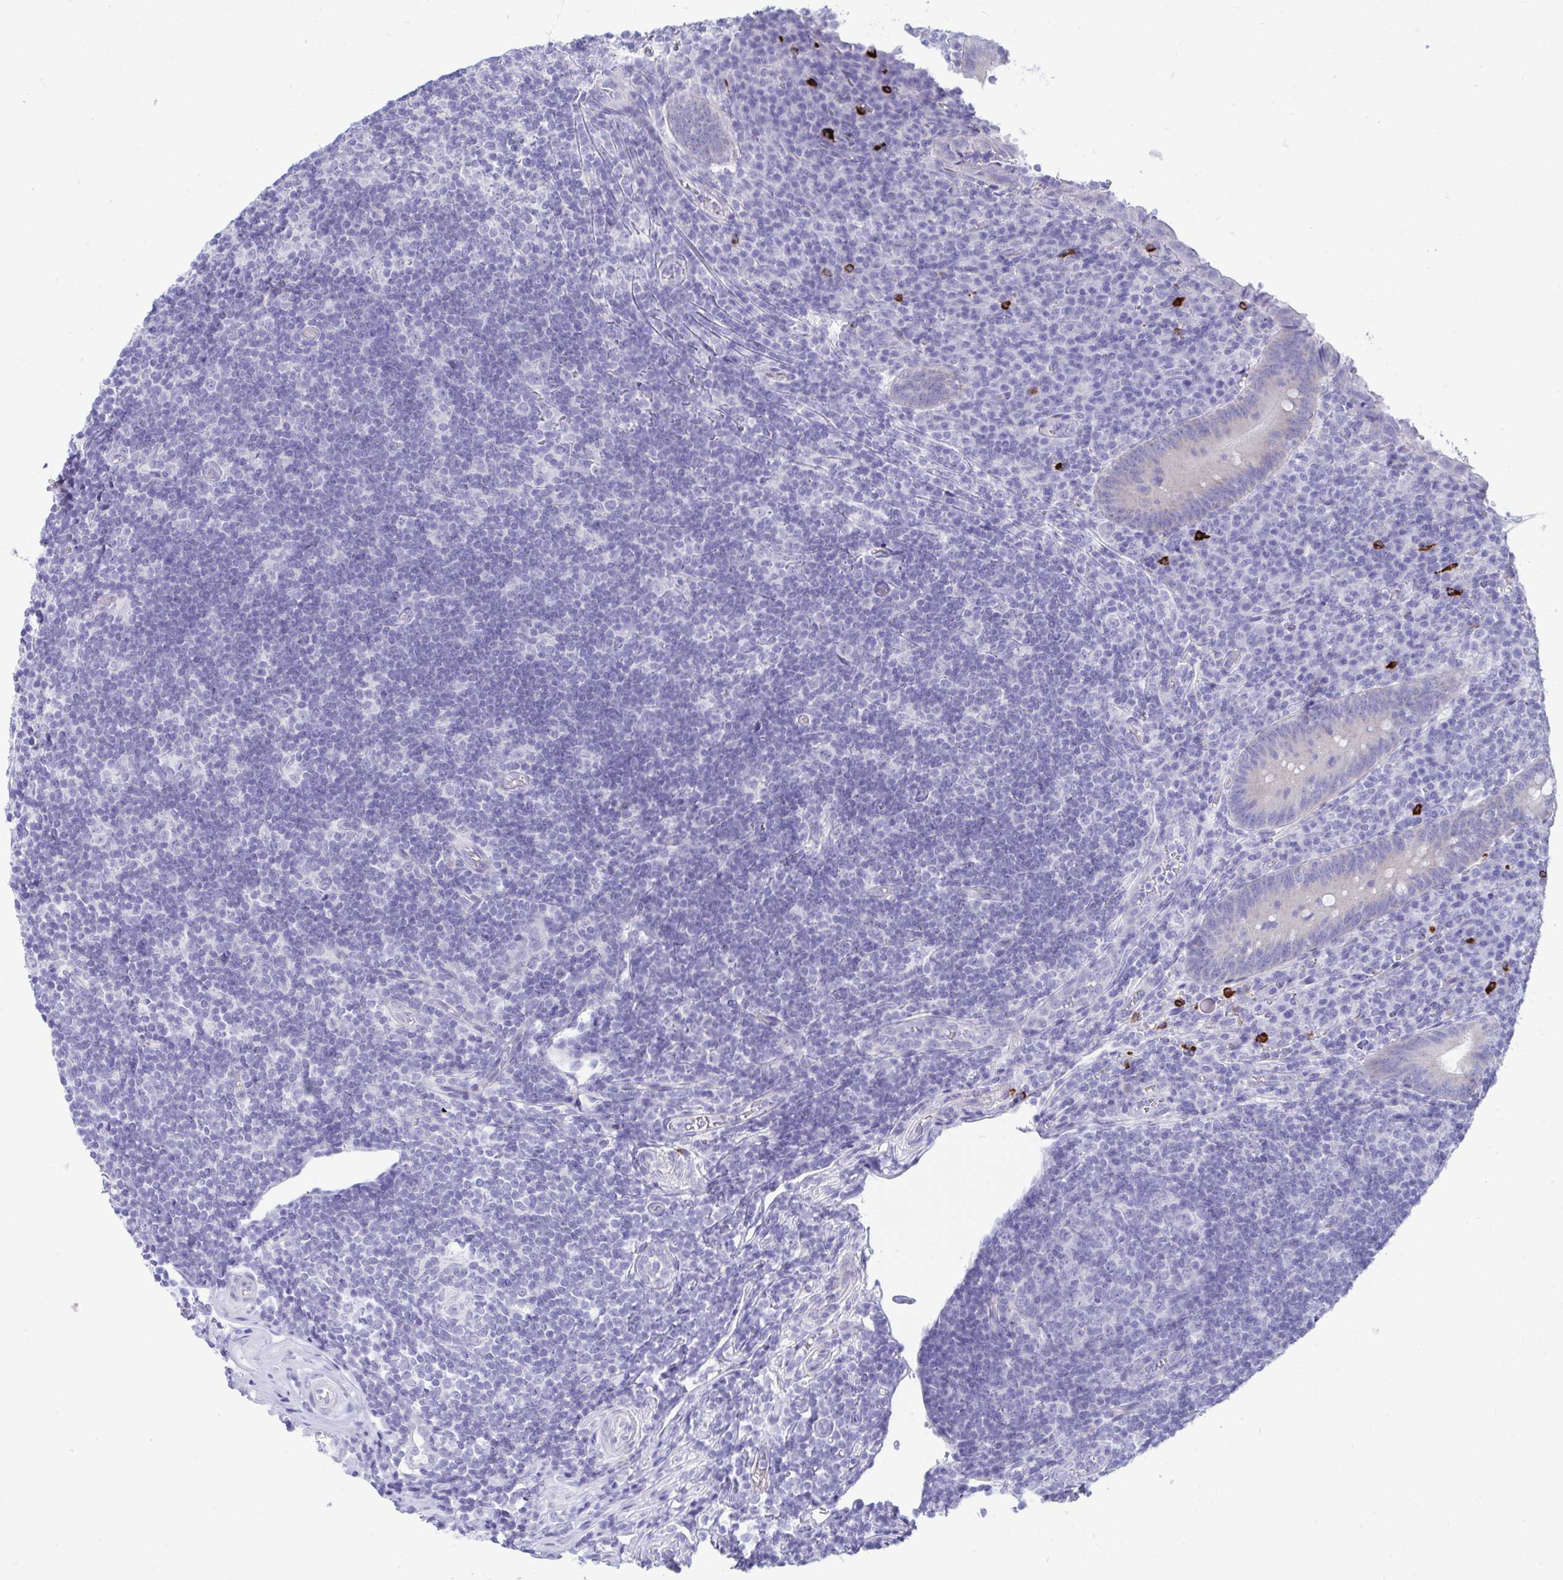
{"staining": {"intensity": "negative", "quantity": "none", "location": "none"}, "tissue": "appendix", "cell_type": "Glandular cells", "image_type": "normal", "snomed": [{"axis": "morphology", "description": "Normal tissue, NOS"}, {"axis": "topography", "description": "Appendix"}], "caption": "Unremarkable appendix was stained to show a protein in brown. There is no significant staining in glandular cells. (Immunohistochemistry, brightfield microscopy, high magnification).", "gene": "SHISA8", "patient": {"sex": "male", "age": 18}}